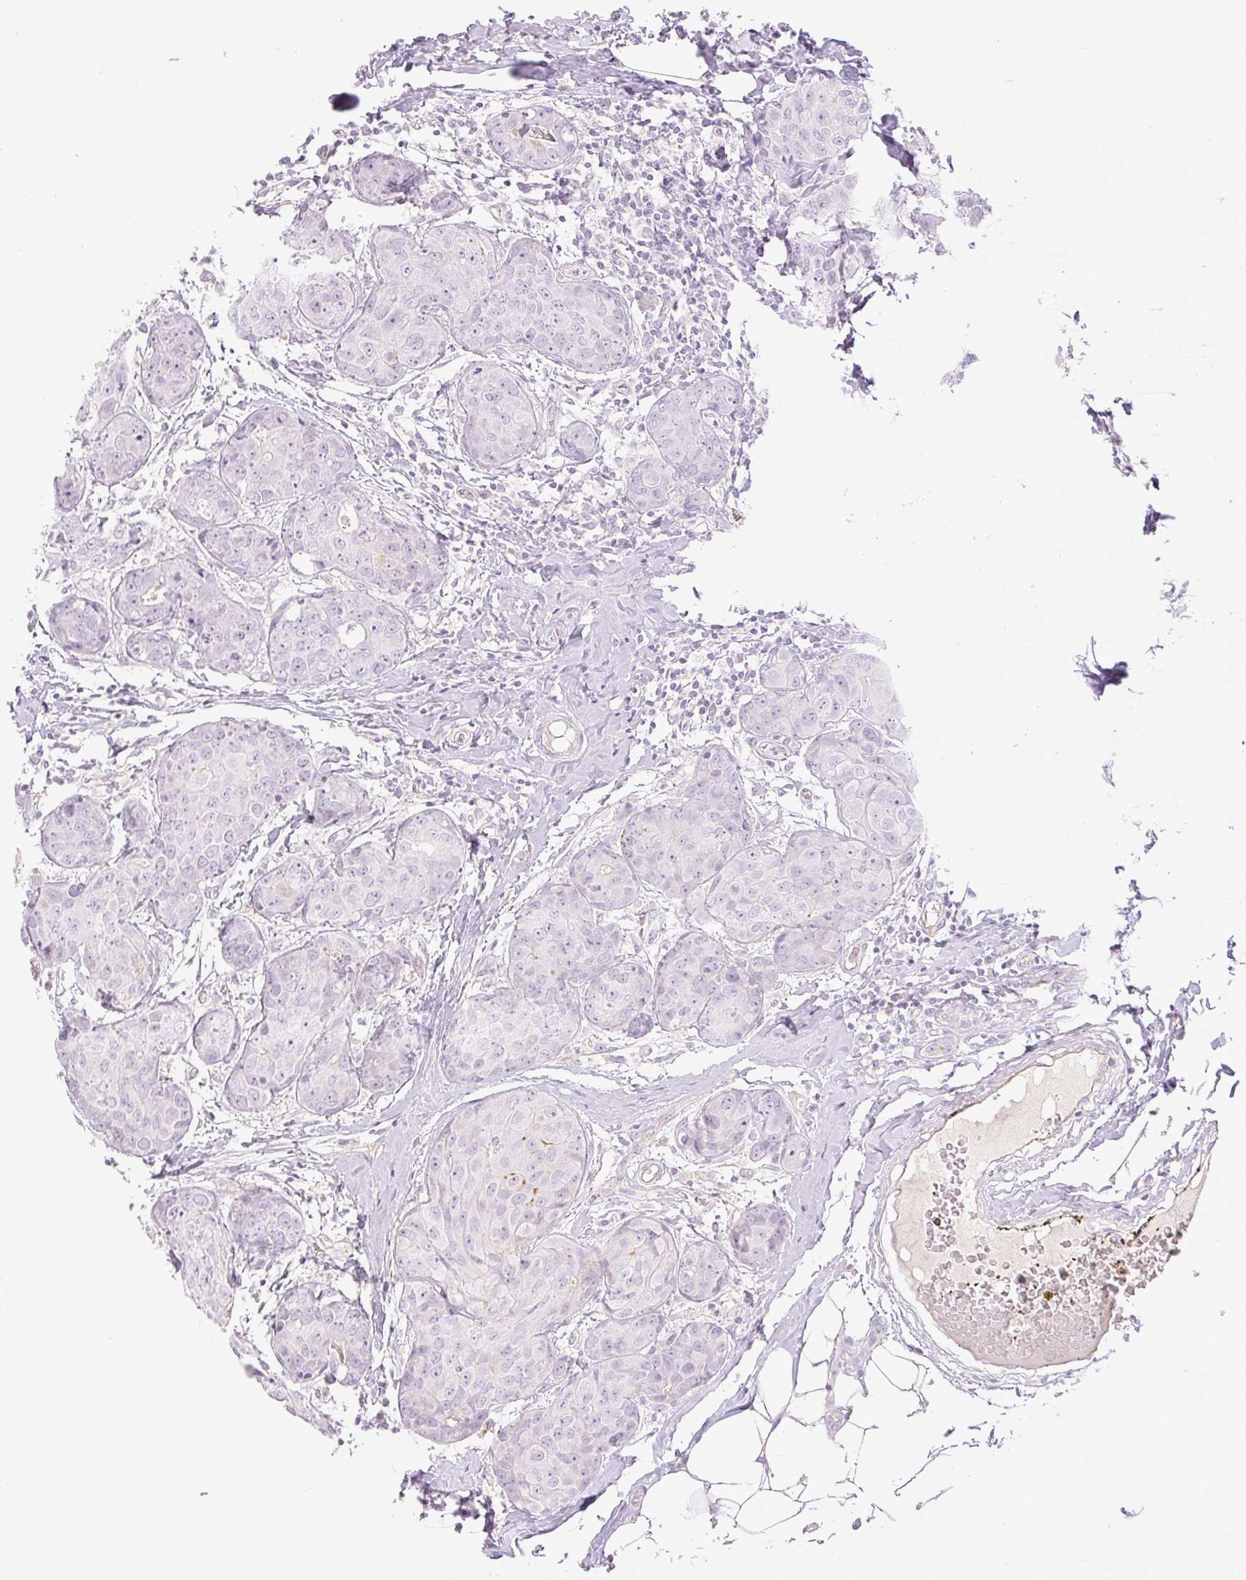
{"staining": {"intensity": "negative", "quantity": "none", "location": "none"}, "tissue": "breast cancer", "cell_type": "Tumor cells", "image_type": "cancer", "snomed": [{"axis": "morphology", "description": "Duct carcinoma"}, {"axis": "topography", "description": "Breast"}], "caption": "High power microscopy micrograph of an immunohistochemistry image of intraductal carcinoma (breast), revealing no significant expression in tumor cells.", "gene": "MIA2", "patient": {"sex": "female", "age": 43}}